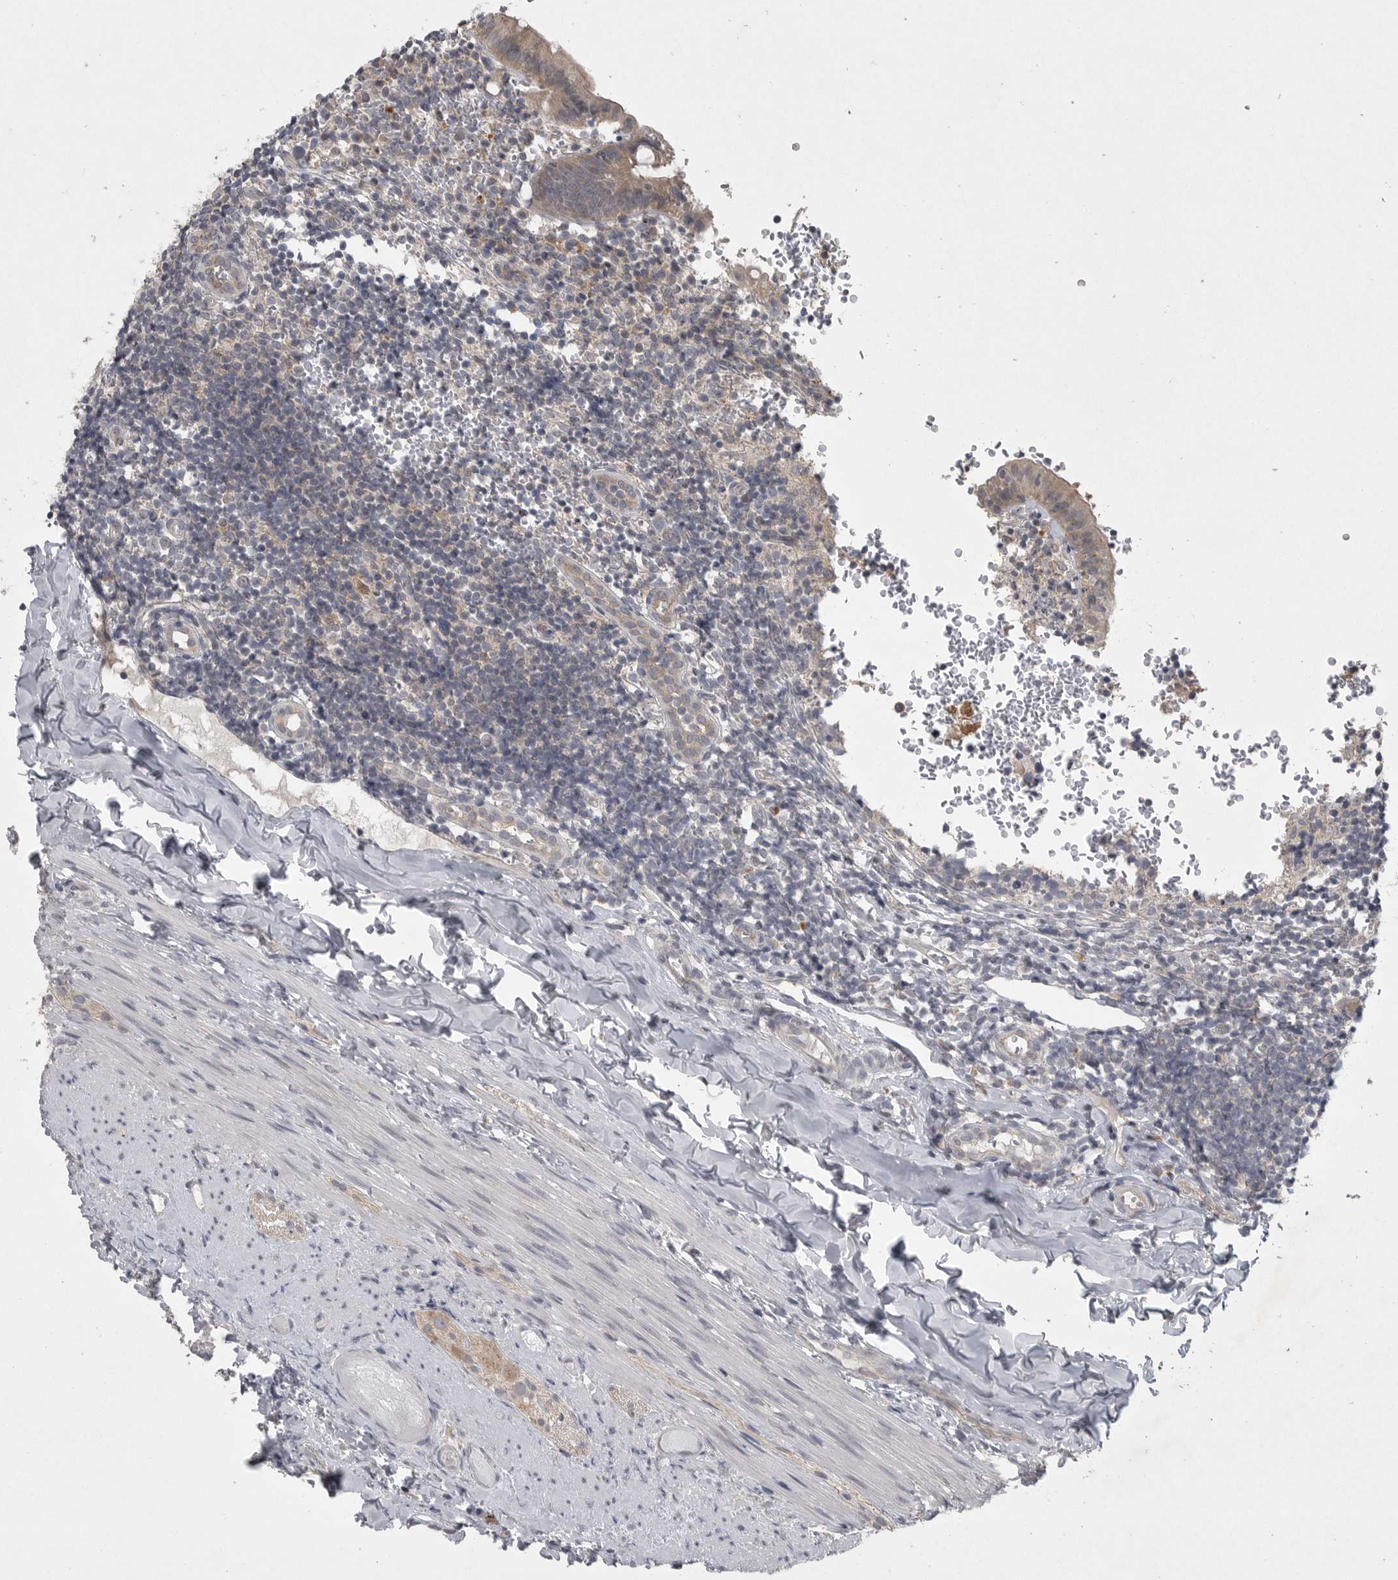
{"staining": {"intensity": "moderate", "quantity": ">75%", "location": "cytoplasmic/membranous"}, "tissue": "appendix", "cell_type": "Glandular cells", "image_type": "normal", "snomed": [{"axis": "morphology", "description": "Normal tissue, NOS"}, {"axis": "topography", "description": "Appendix"}], "caption": "Human appendix stained with a protein marker displays moderate staining in glandular cells.", "gene": "PHF13", "patient": {"sex": "male", "age": 8}}